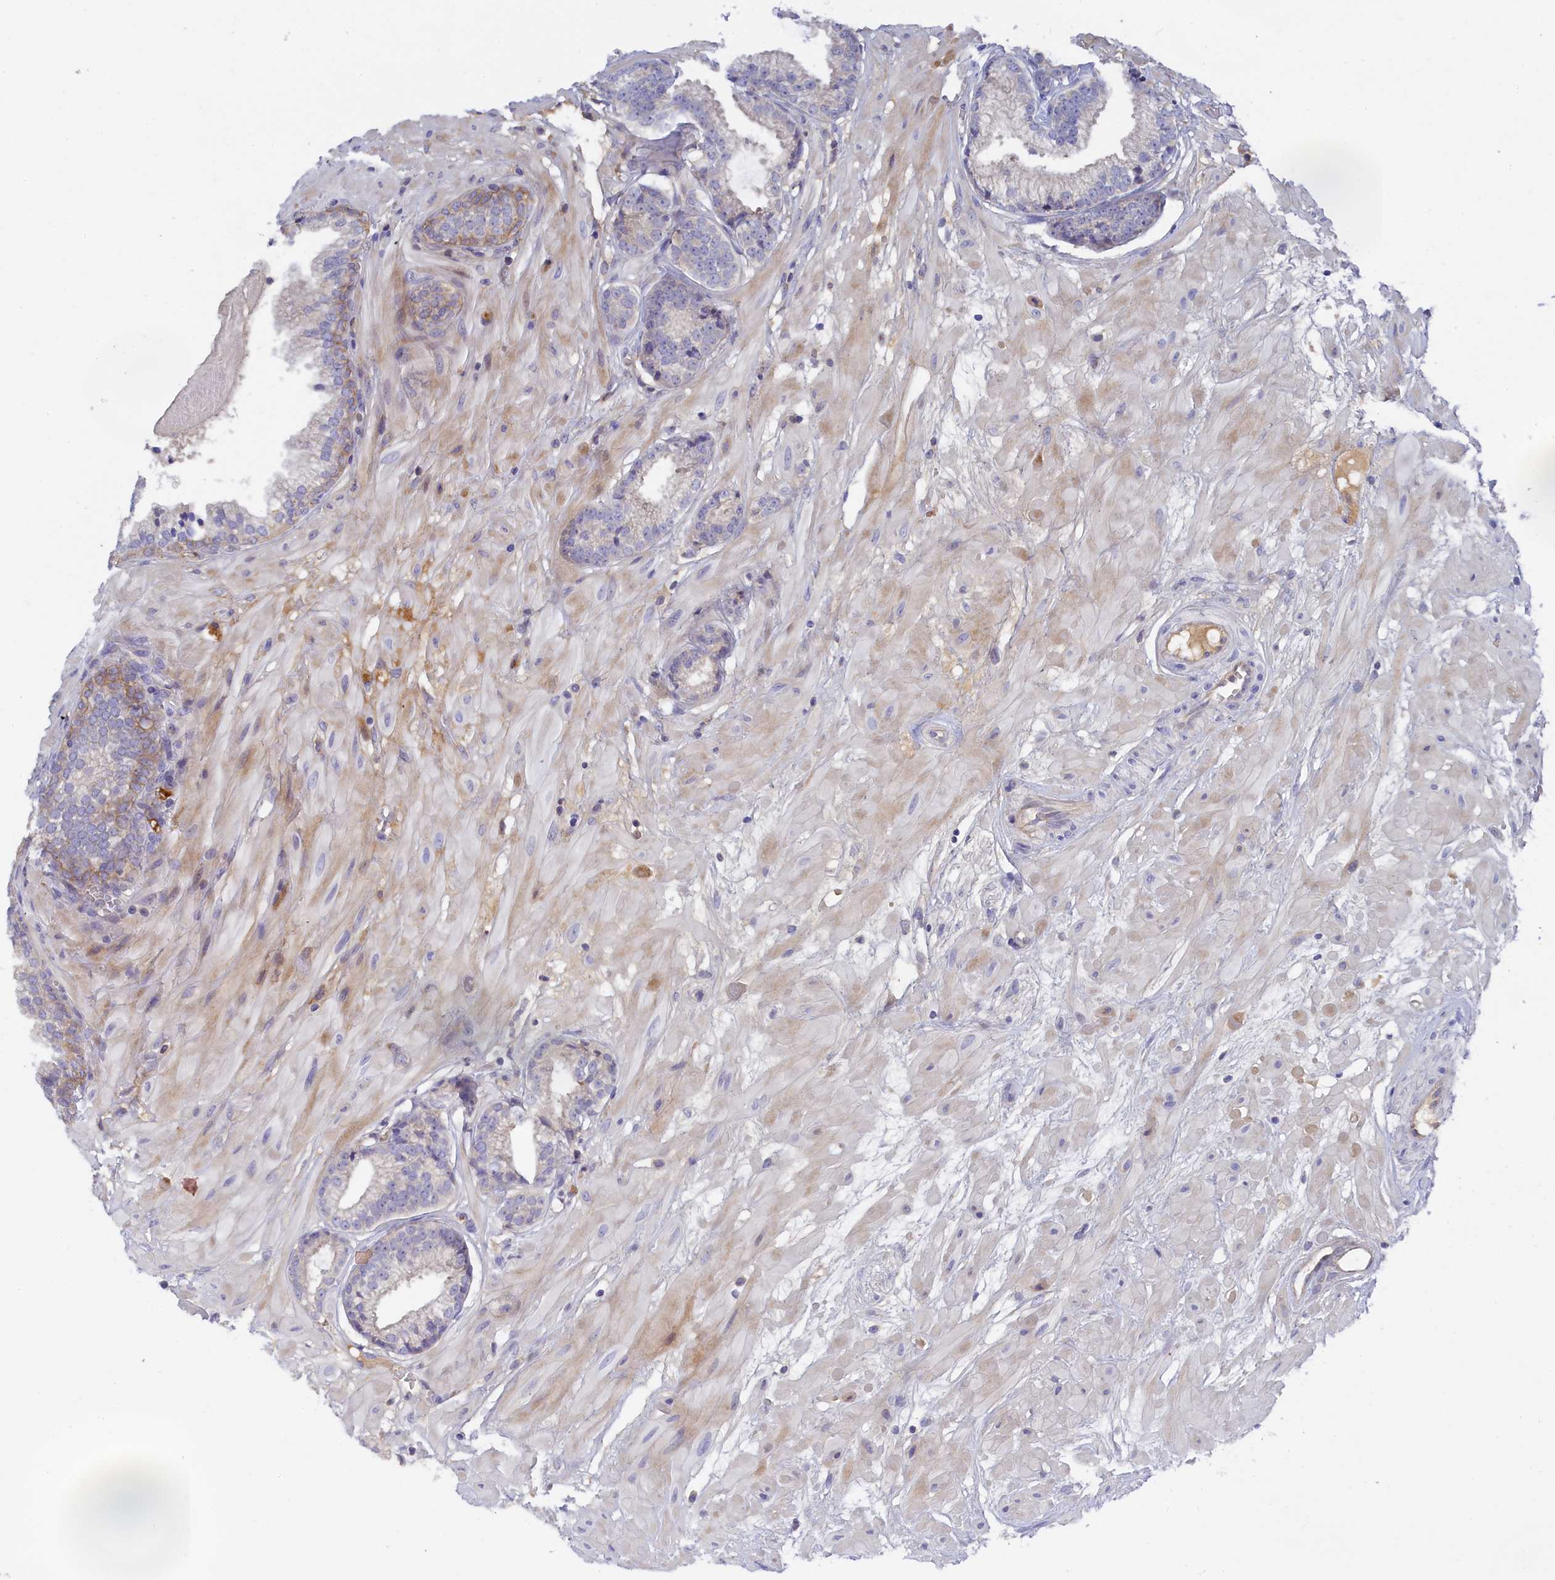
{"staining": {"intensity": "negative", "quantity": "none", "location": "none"}, "tissue": "prostate cancer", "cell_type": "Tumor cells", "image_type": "cancer", "snomed": [{"axis": "morphology", "description": "Adenocarcinoma, Low grade"}, {"axis": "topography", "description": "Prostate"}], "caption": "DAB immunohistochemical staining of low-grade adenocarcinoma (prostate) shows no significant staining in tumor cells.", "gene": "SPATA5L1", "patient": {"sex": "male", "age": 64}}